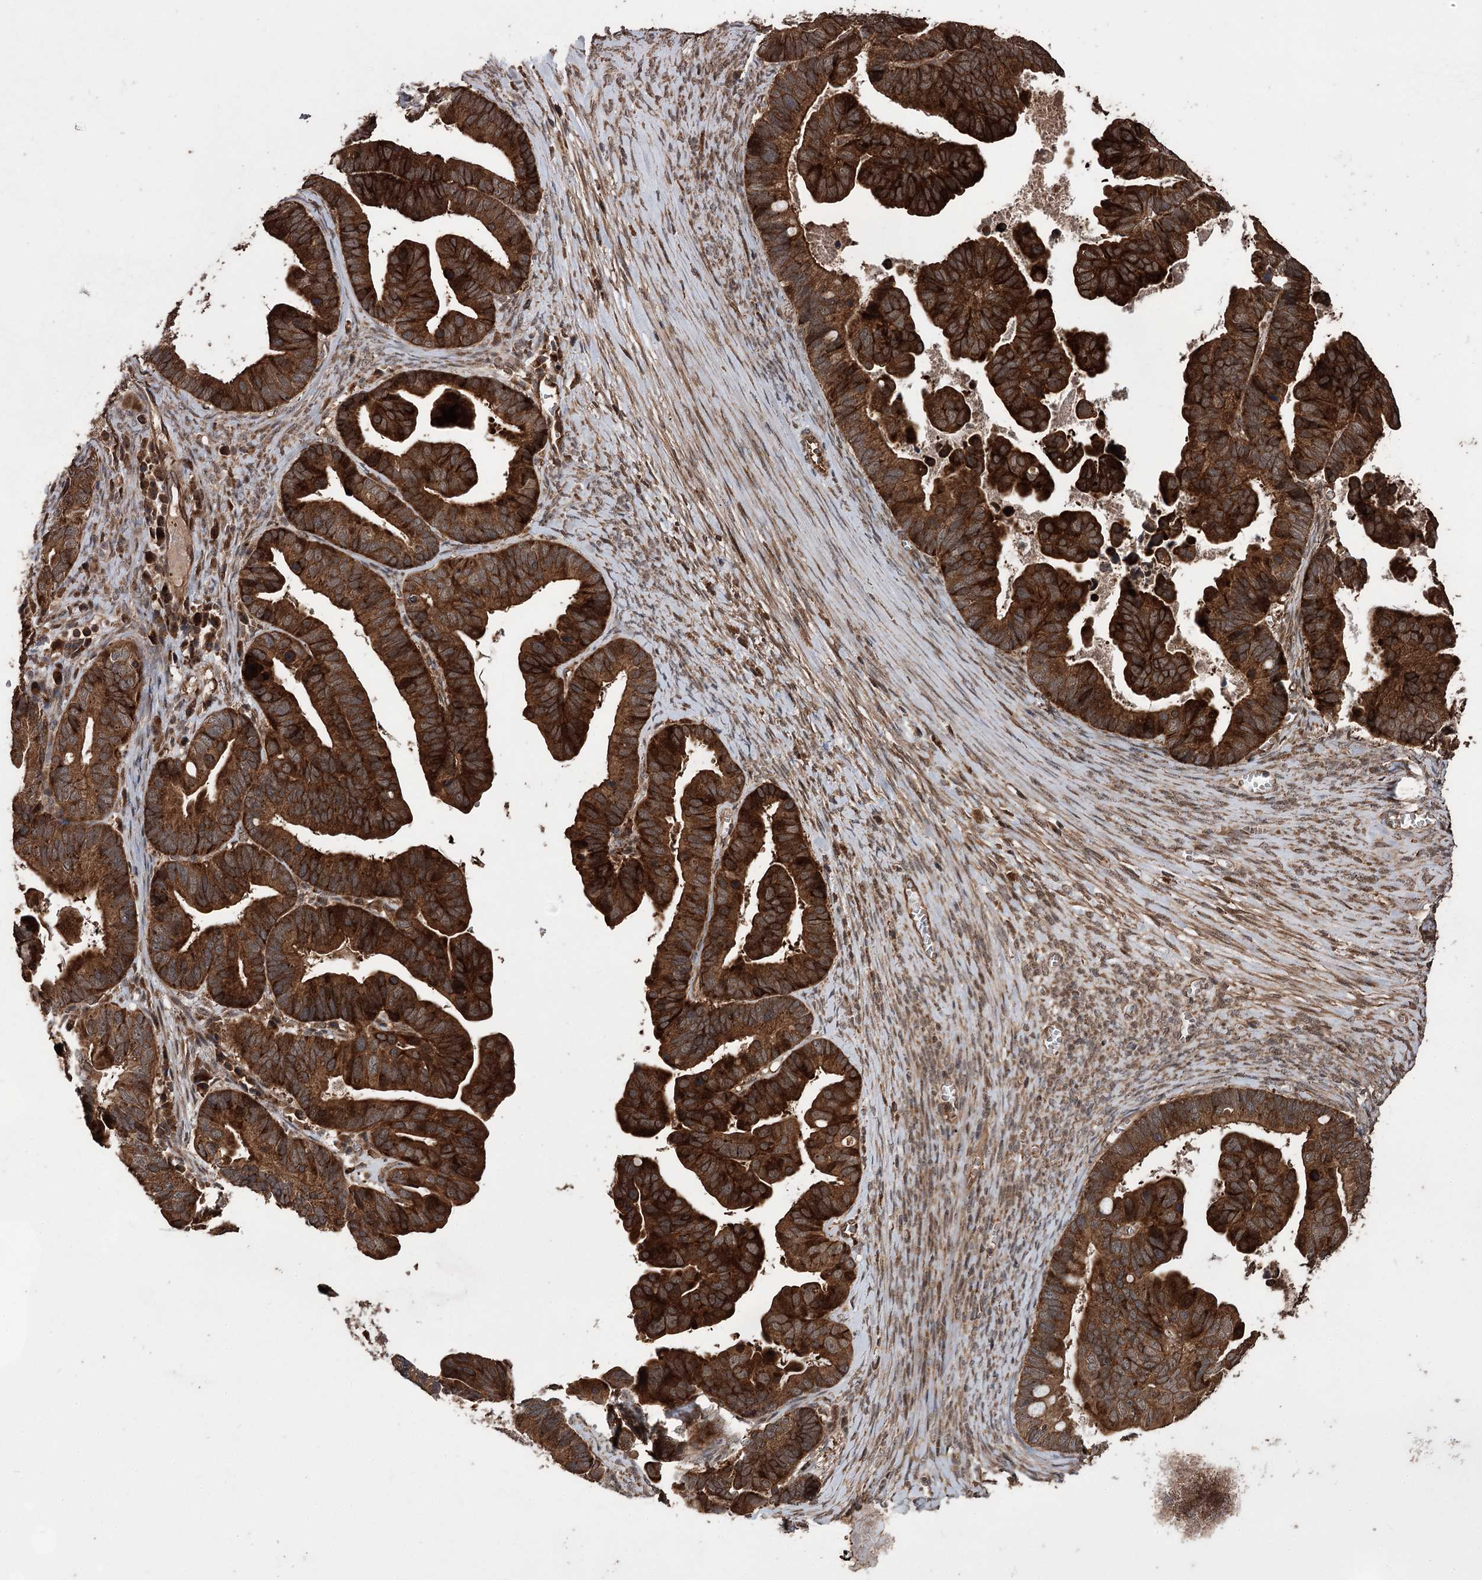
{"staining": {"intensity": "strong", "quantity": ">75%", "location": "cytoplasmic/membranous"}, "tissue": "ovarian cancer", "cell_type": "Tumor cells", "image_type": "cancer", "snomed": [{"axis": "morphology", "description": "Cystadenocarcinoma, serous, NOS"}, {"axis": "topography", "description": "Ovary"}], "caption": "Immunohistochemistry (IHC) of ovarian cancer exhibits high levels of strong cytoplasmic/membranous expression in approximately >75% of tumor cells.", "gene": "RASSF3", "patient": {"sex": "female", "age": 56}}